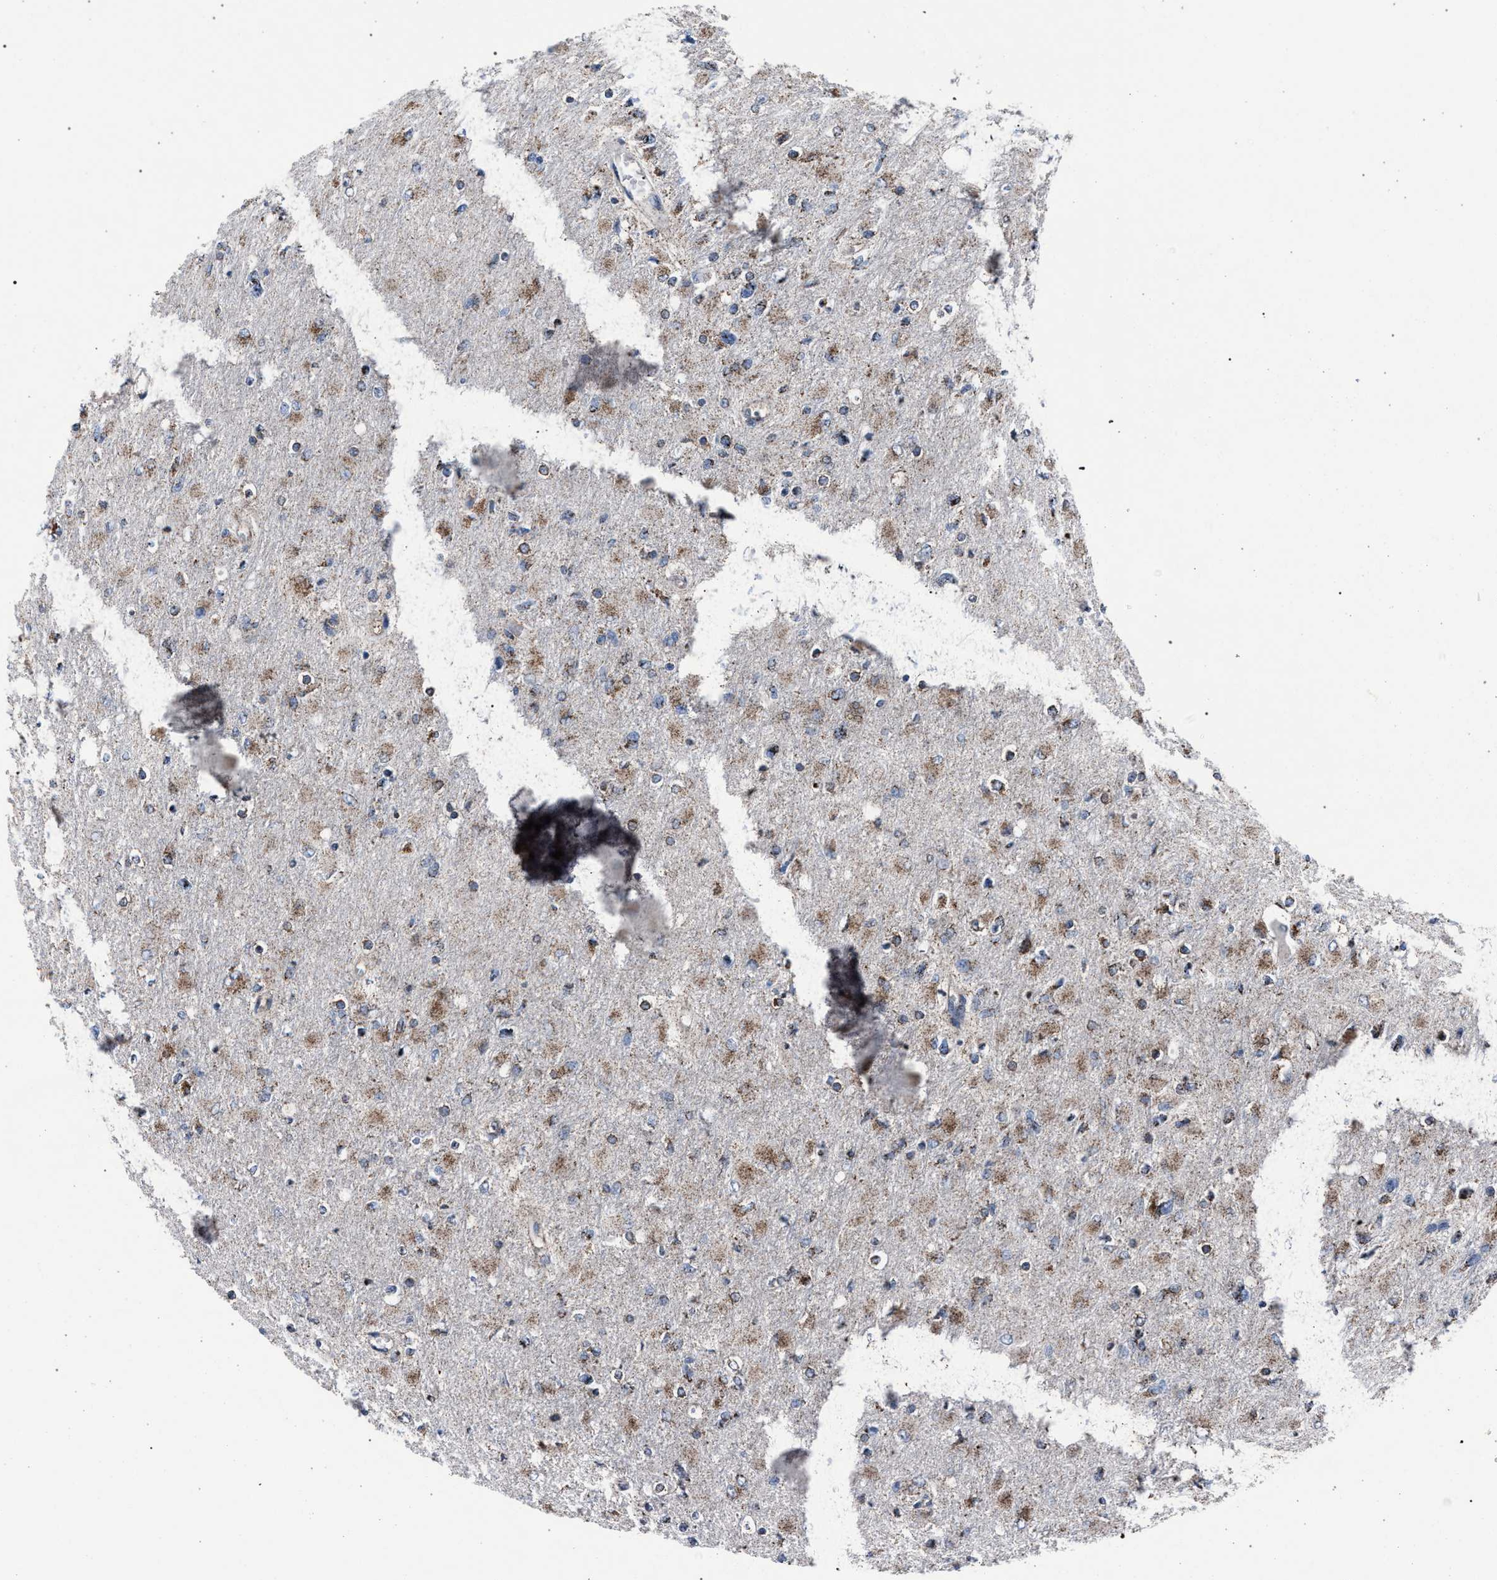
{"staining": {"intensity": "weak", "quantity": ">75%", "location": "cytoplasmic/membranous"}, "tissue": "glioma", "cell_type": "Tumor cells", "image_type": "cancer", "snomed": [{"axis": "morphology", "description": "Glioma, malignant, High grade"}, {"axis": "topography", "description": "Cerebral cortex"}], "caption": "High-magnification brightfield microscopy of glioma stained with DAB (brown) and counterstained with hematoxylin (blue). tumor cells exhibit weak cytoplasmic/membranous positivity is seen in approximately>75% of cells.", "gene": "HSD17B4", "patient": {"sex": "female", "age": 36}}